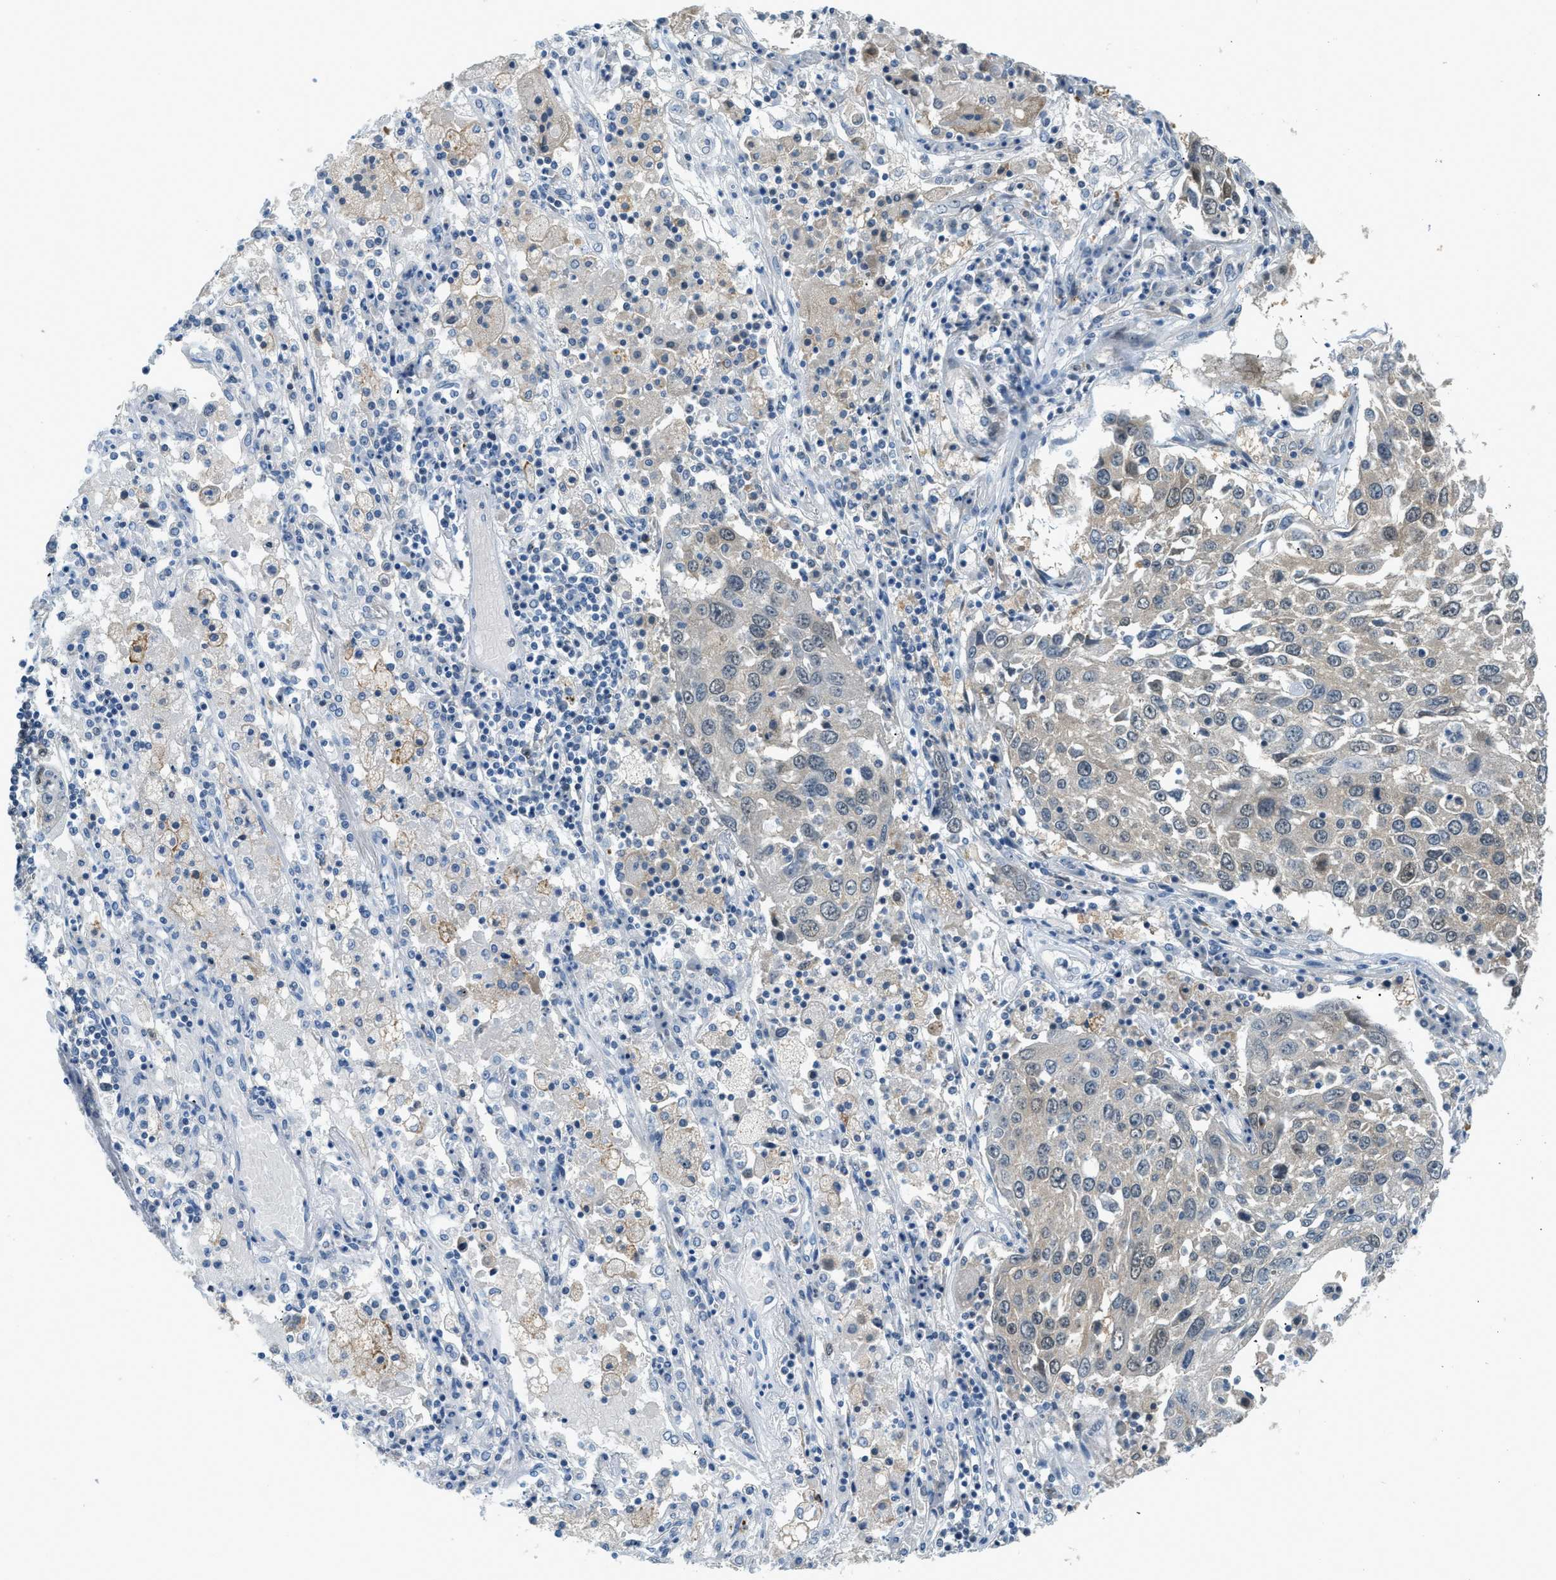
{"staining": {"intensity": "negative", "quantity": "none", "location": "none"}, "tissue": "lung cancer", "cell_type": "Tumor cells", "image_type": "cancer", "snomed": [{"axis": "morphology", "description": "Squamous cell carcinoma, NOS"}, {"axis": "topography", "description": "Lung"}], "caption": "Immunohistochemical staining of human squamous cell carcinoma (lung) reveals no significant positivity in tumor cells.", "gene": "NME8", "patient": {"sex": "male", "age": 65}}